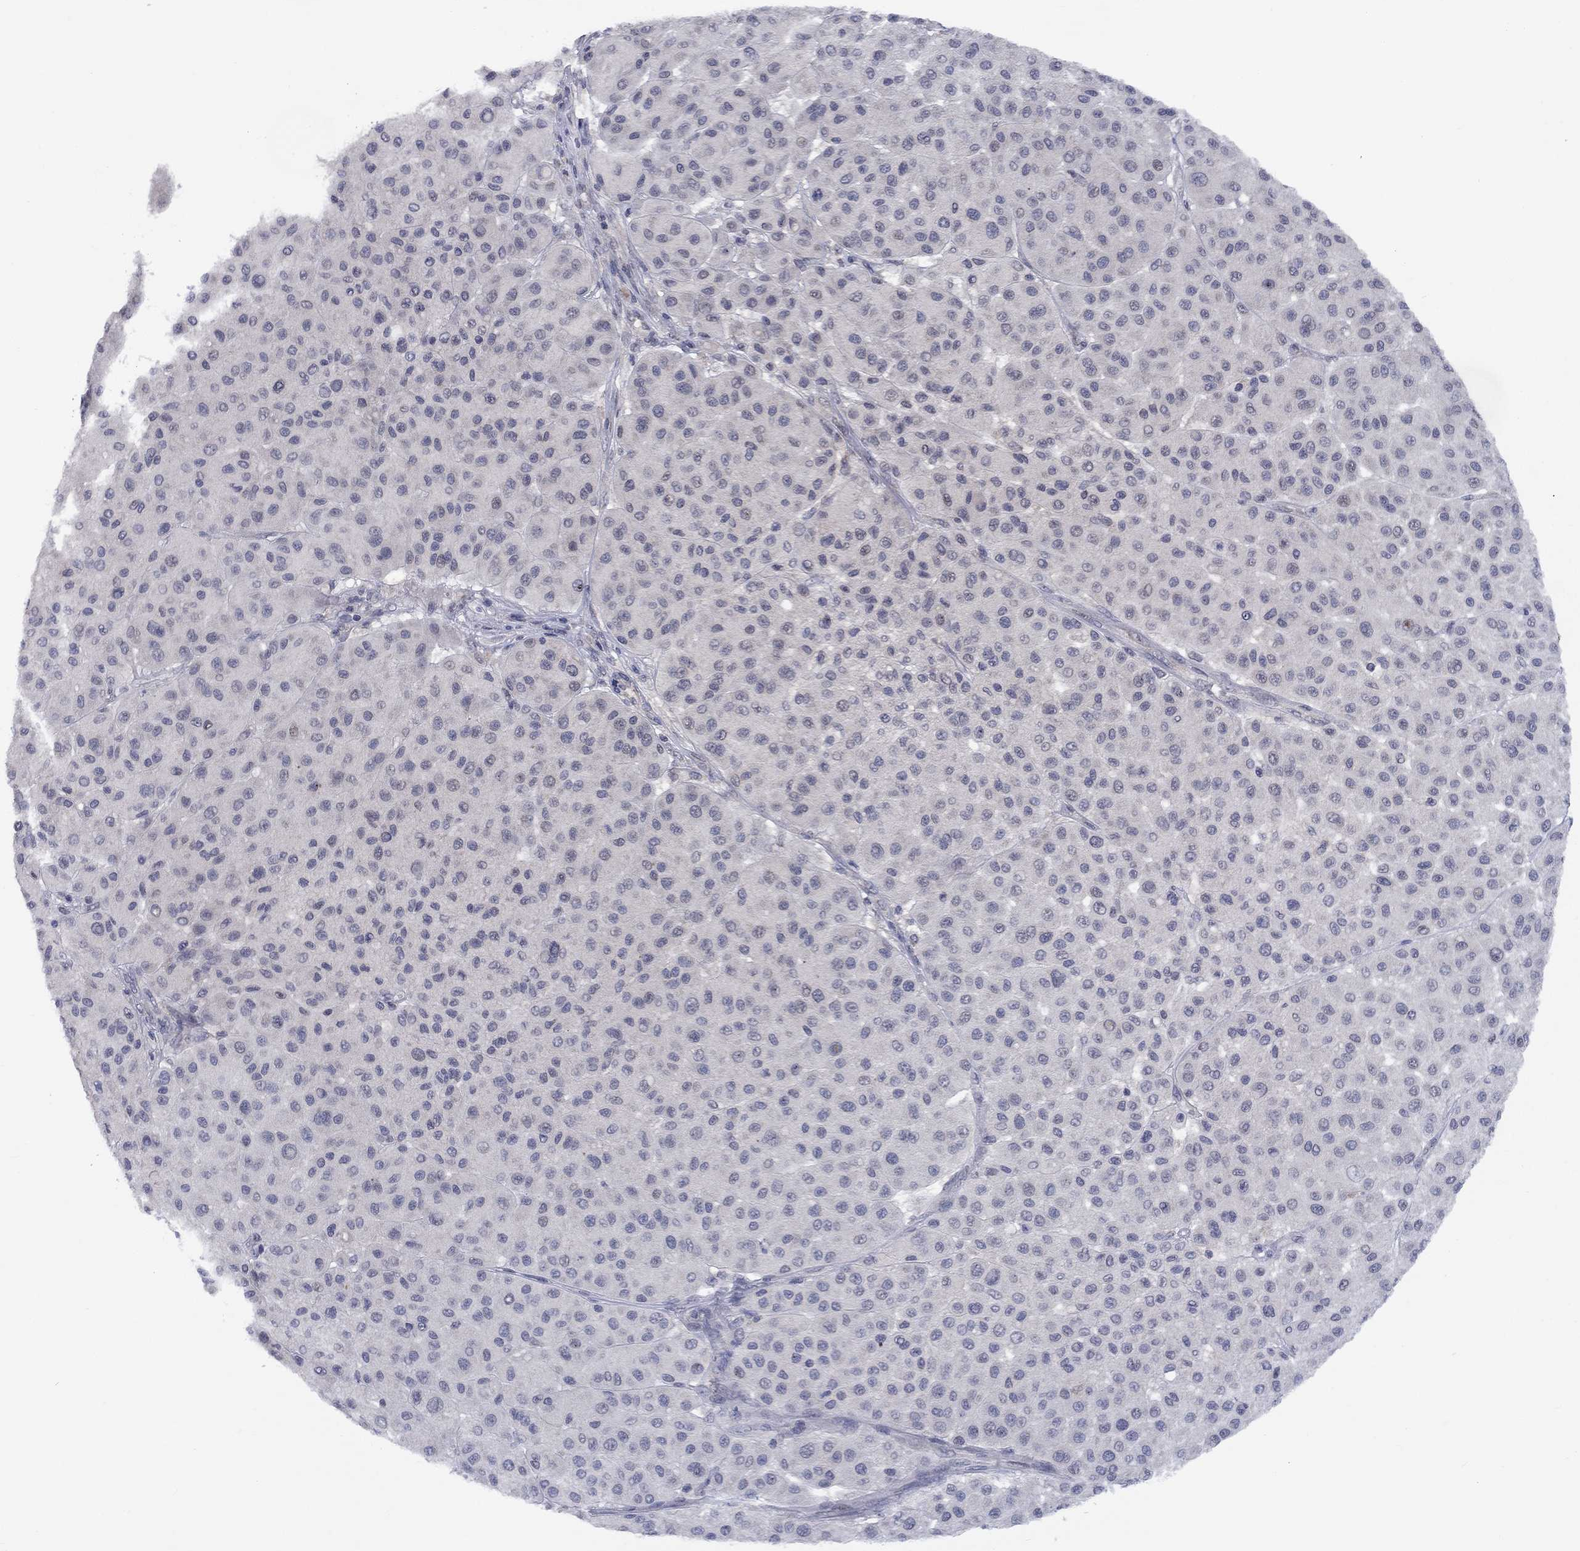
{"staining": {"intensity": "negative", "quantity": "none", "location": "none"}, "tissue": "melanoma", "cell_type": "Tumor cells", "image_type": "cancer", "snomed": [{"axis": "morphology", "description": "Malignant melanoma, Metastatic site"}, {"axis": "topography", "description": "Smooth muscle"}], "caption": "Tumor cells are negative for brown protein staining in malignant melanoma (metastatic site).", "gene": "SPATA33", "patient": {"sex": "male", "age": 41}}